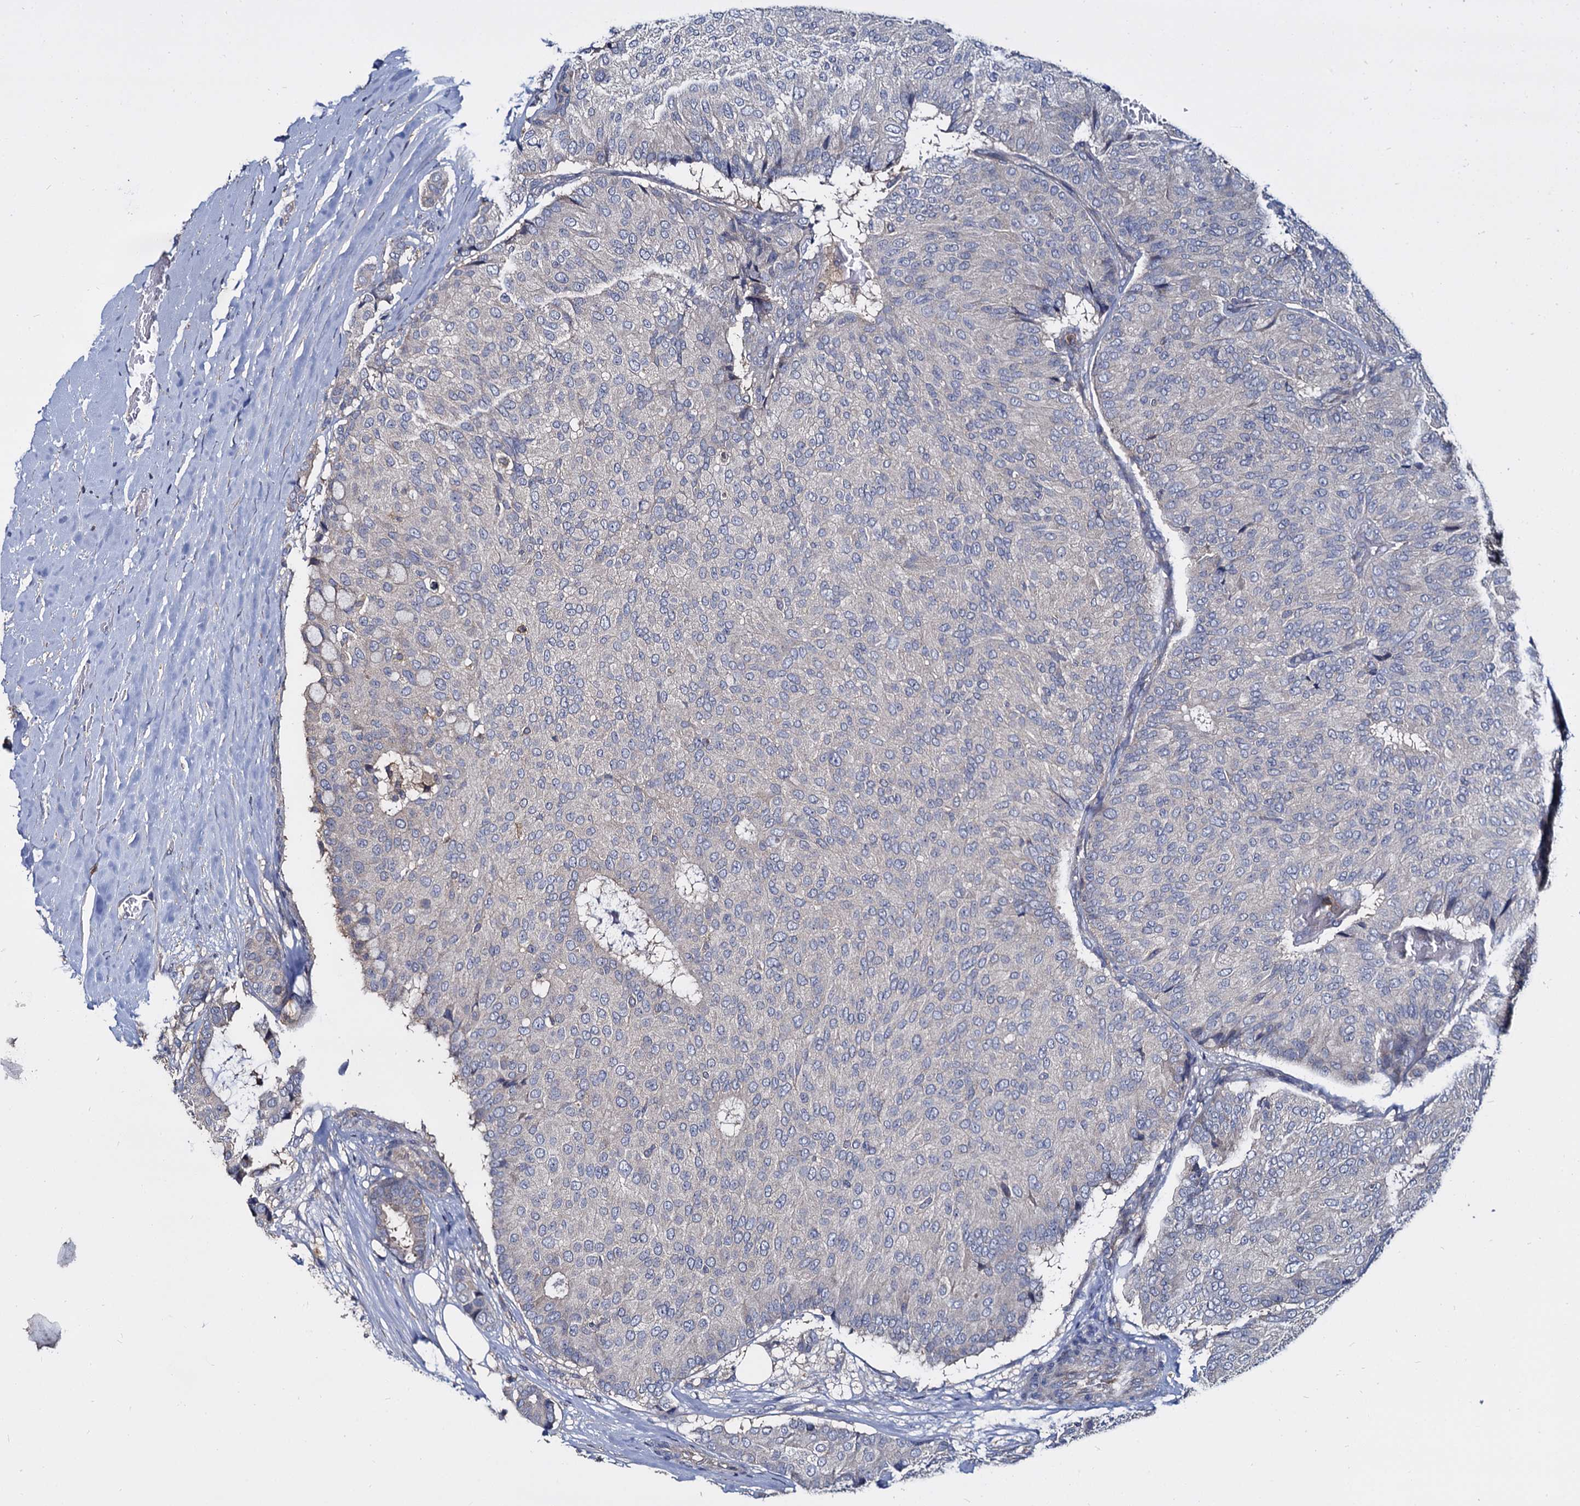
{"staining": {"intensity": "negative", "quantity": "none", "location": "none"}, "tissue": "breast cancer", "cell_type": "Tumor cells", "image_type": "cancer", "snomed": [{"axis": "morphology", "description": "Duct carcinoma"}, {"axis": "topography", "description": "Breast"}], "caption": "The immunohistochemistry (IHC) micrograph has no significant staining in tumor cells of intraductal carcinoma (breast) tissue. (DAB (3,3'-diaminobenzidine) IHC, high magnification).", "gene": "ANKRD13A", "patient": {"sex": "female", "age": 75}}